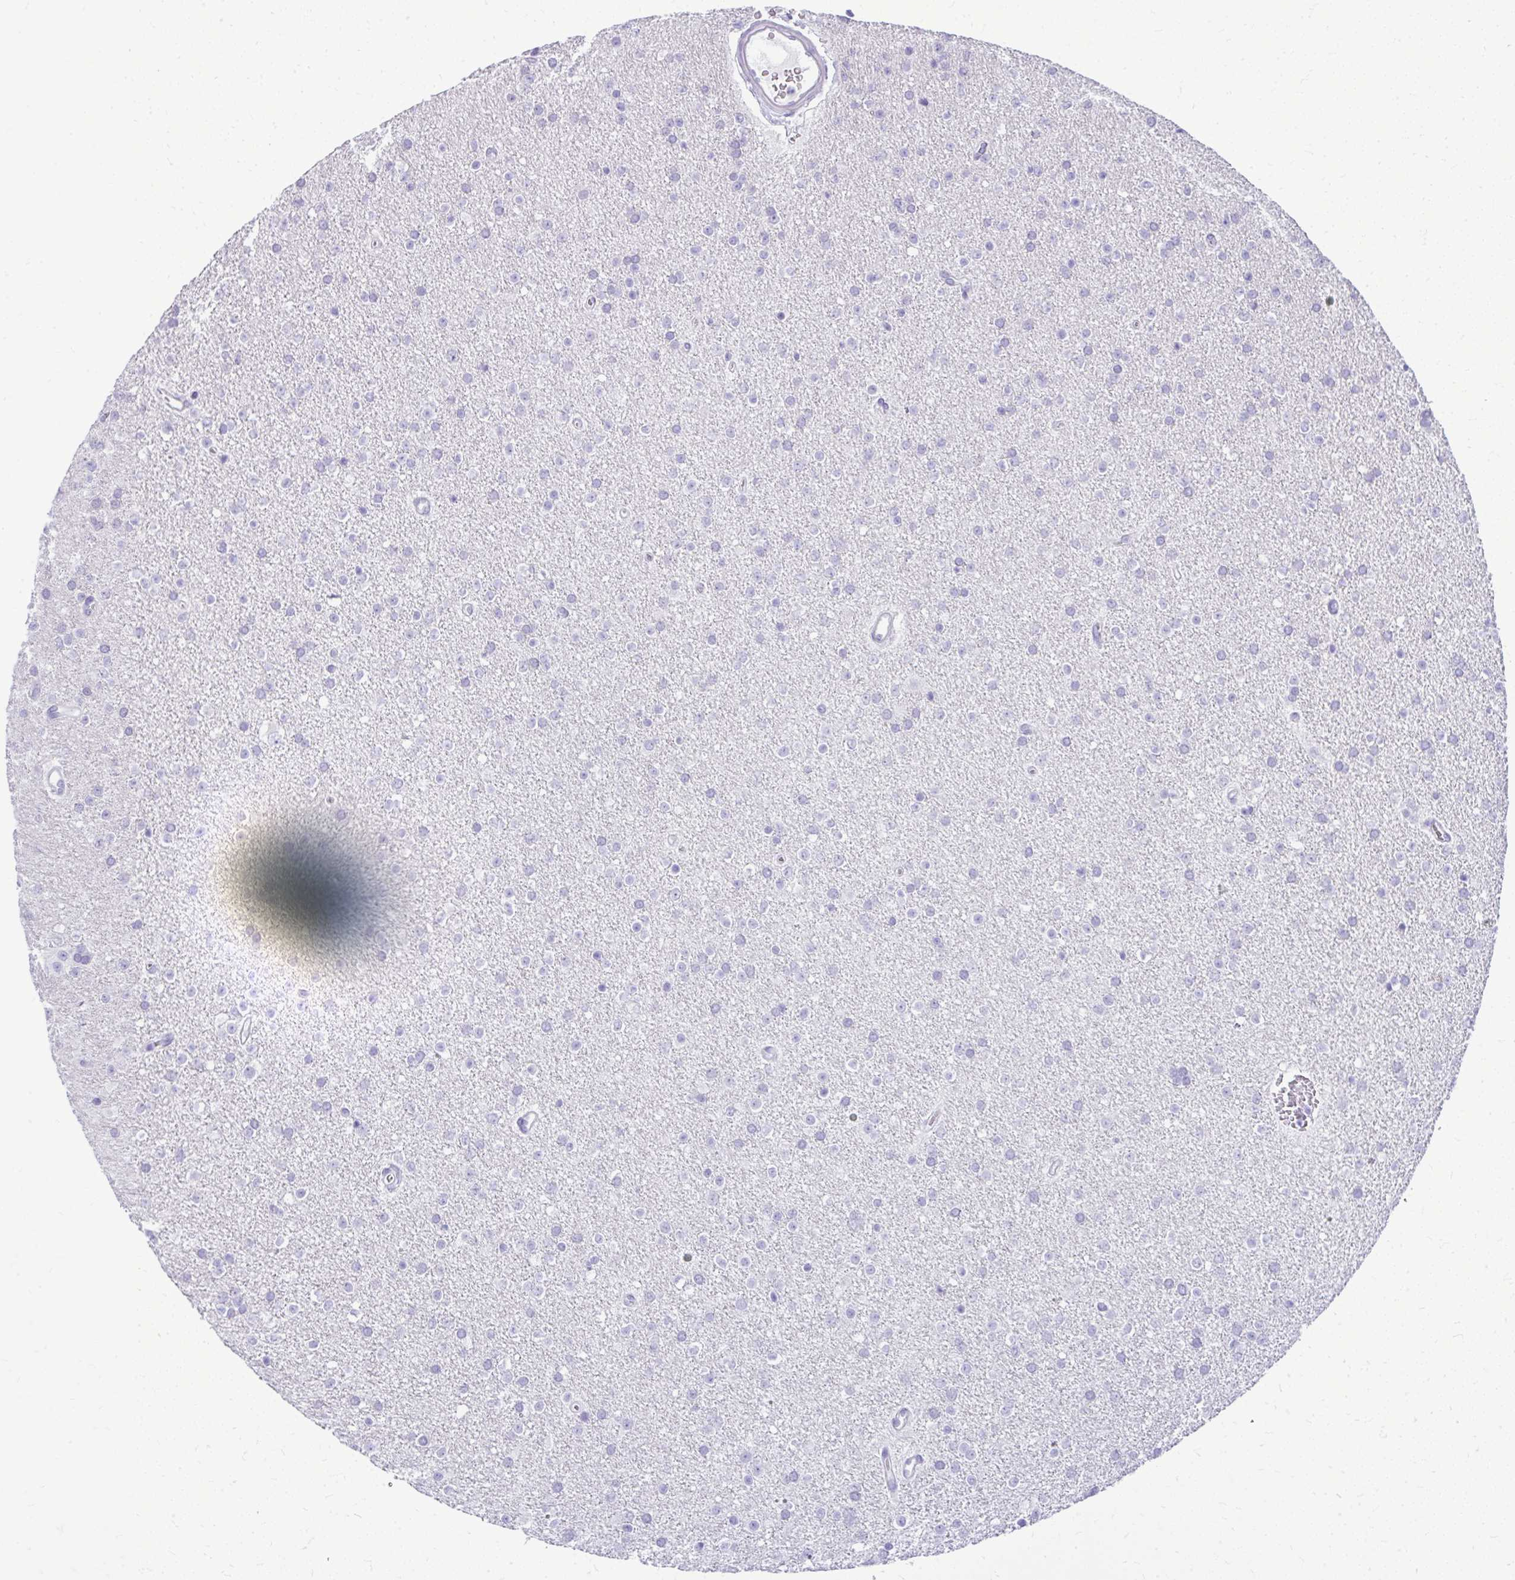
{"staining": {"intensity": "negative", "quantity": "none", "location": "none"}, "tissue": "glioma", "cell_type": "Tumor cells", "image_type": "cancer", "snomed": [{"axis": "morphology", "description": "Glioma, malignant, Low grade"}, {"axis": "topography", "description": "Brain"}], "caption": "Immunohistochemistry (IHC) micrograph of neoplastic tissue: malignant glioma (low-grade) stained with DAB (3,3'-diaminobenzidine) displays no significant protein expression in tumor cells.", "gene": "BCL6B", "patient": {"sex": "female", "age": 34}}